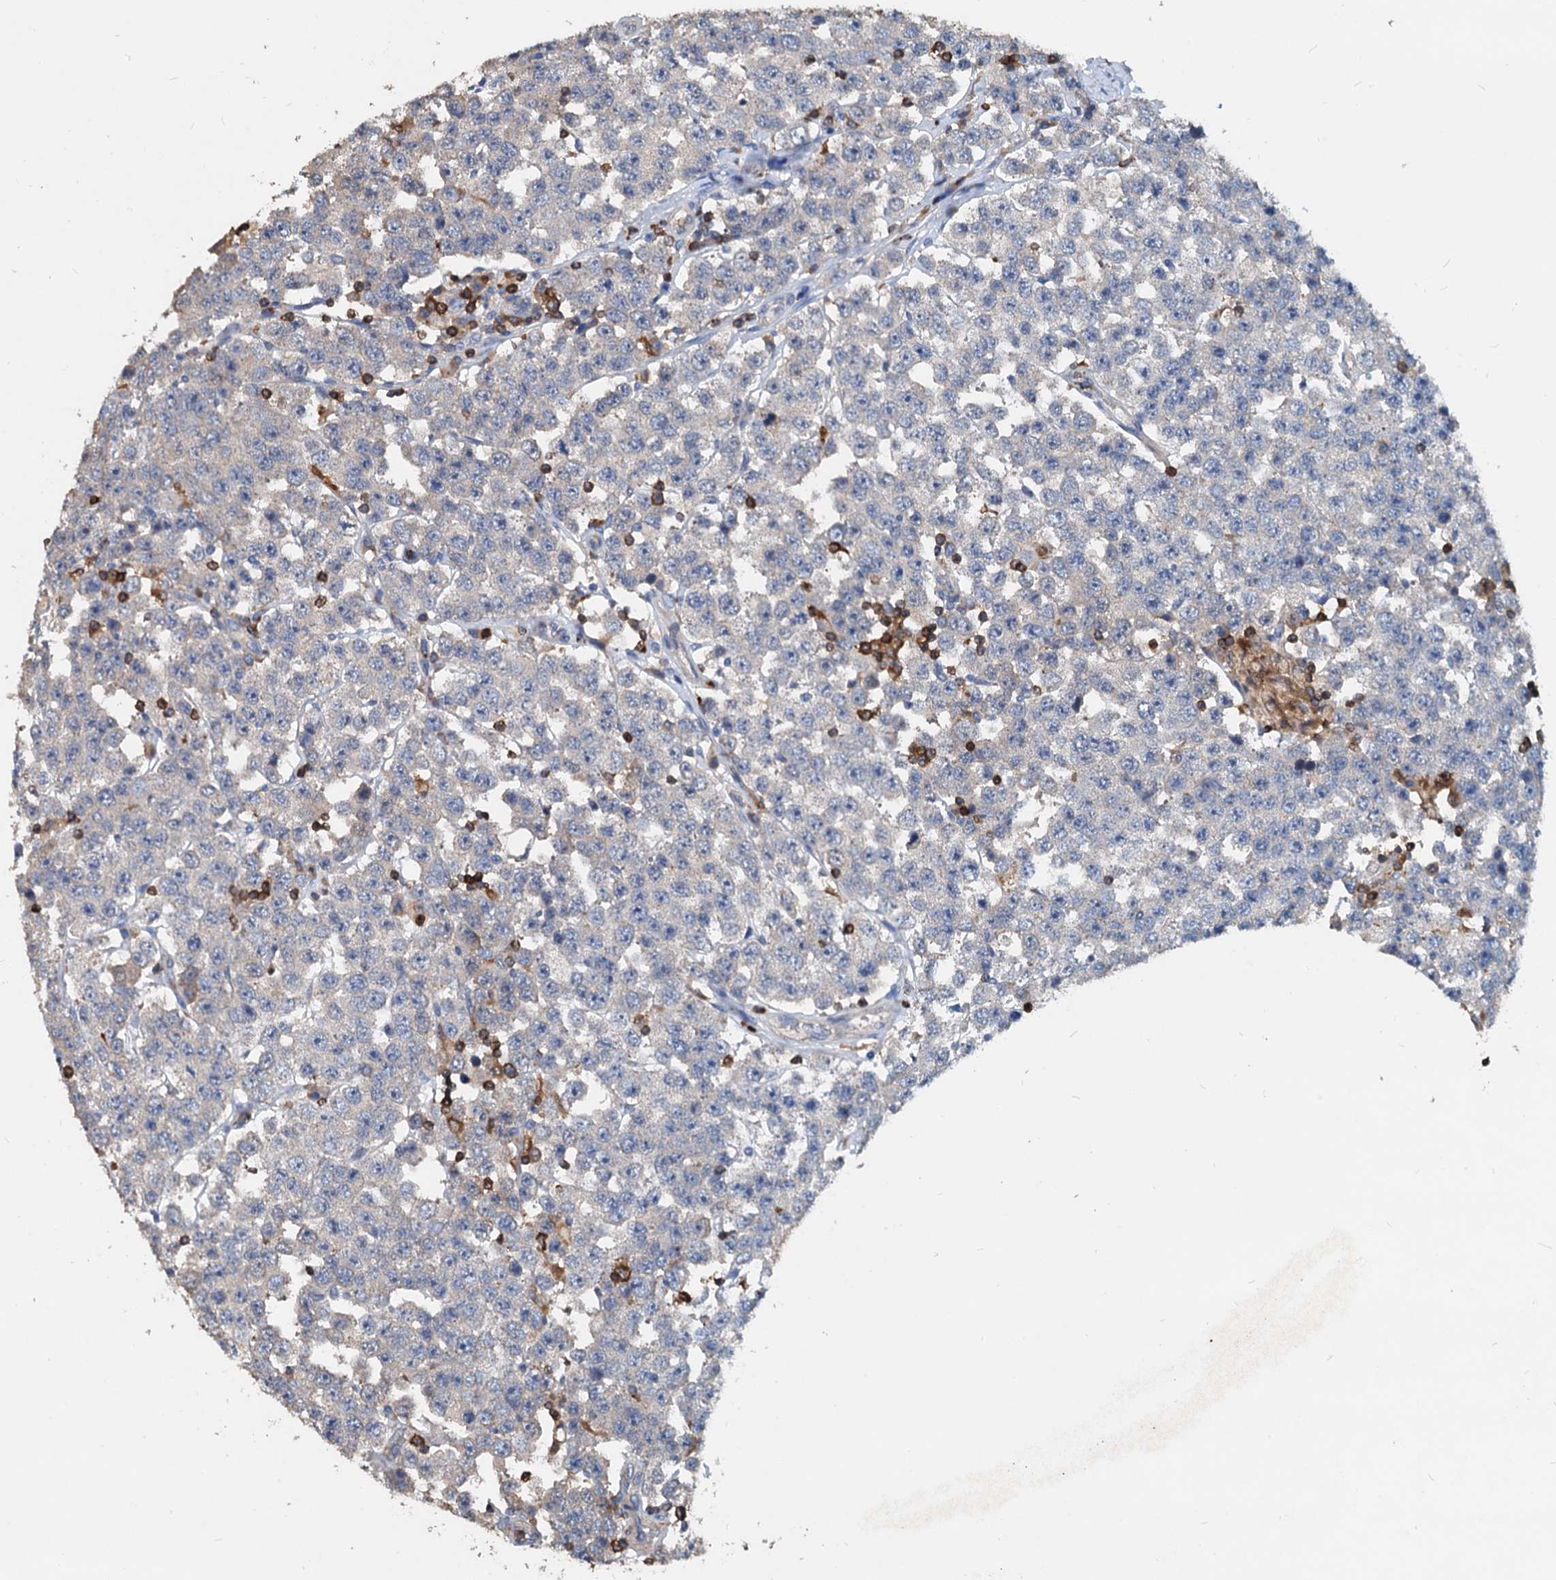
{"staining": {"intensity": "negative", "quantity": "none", "location": "none"}, "tissue": "testis cancer", "cell_type": "Tumor cells", "image_type": "cancer", "snomed": [{"axis": "morphology", "description": "Seminoma, NOS"}, {"axis": "topography", "description": "Testis"}], "caption": "Immunohistochemical staining of testis cancer (seminoma) displays no significant expression in tumor cells.", "gene": "LCP2", "patient": {"sex": "male", "age": 28}}